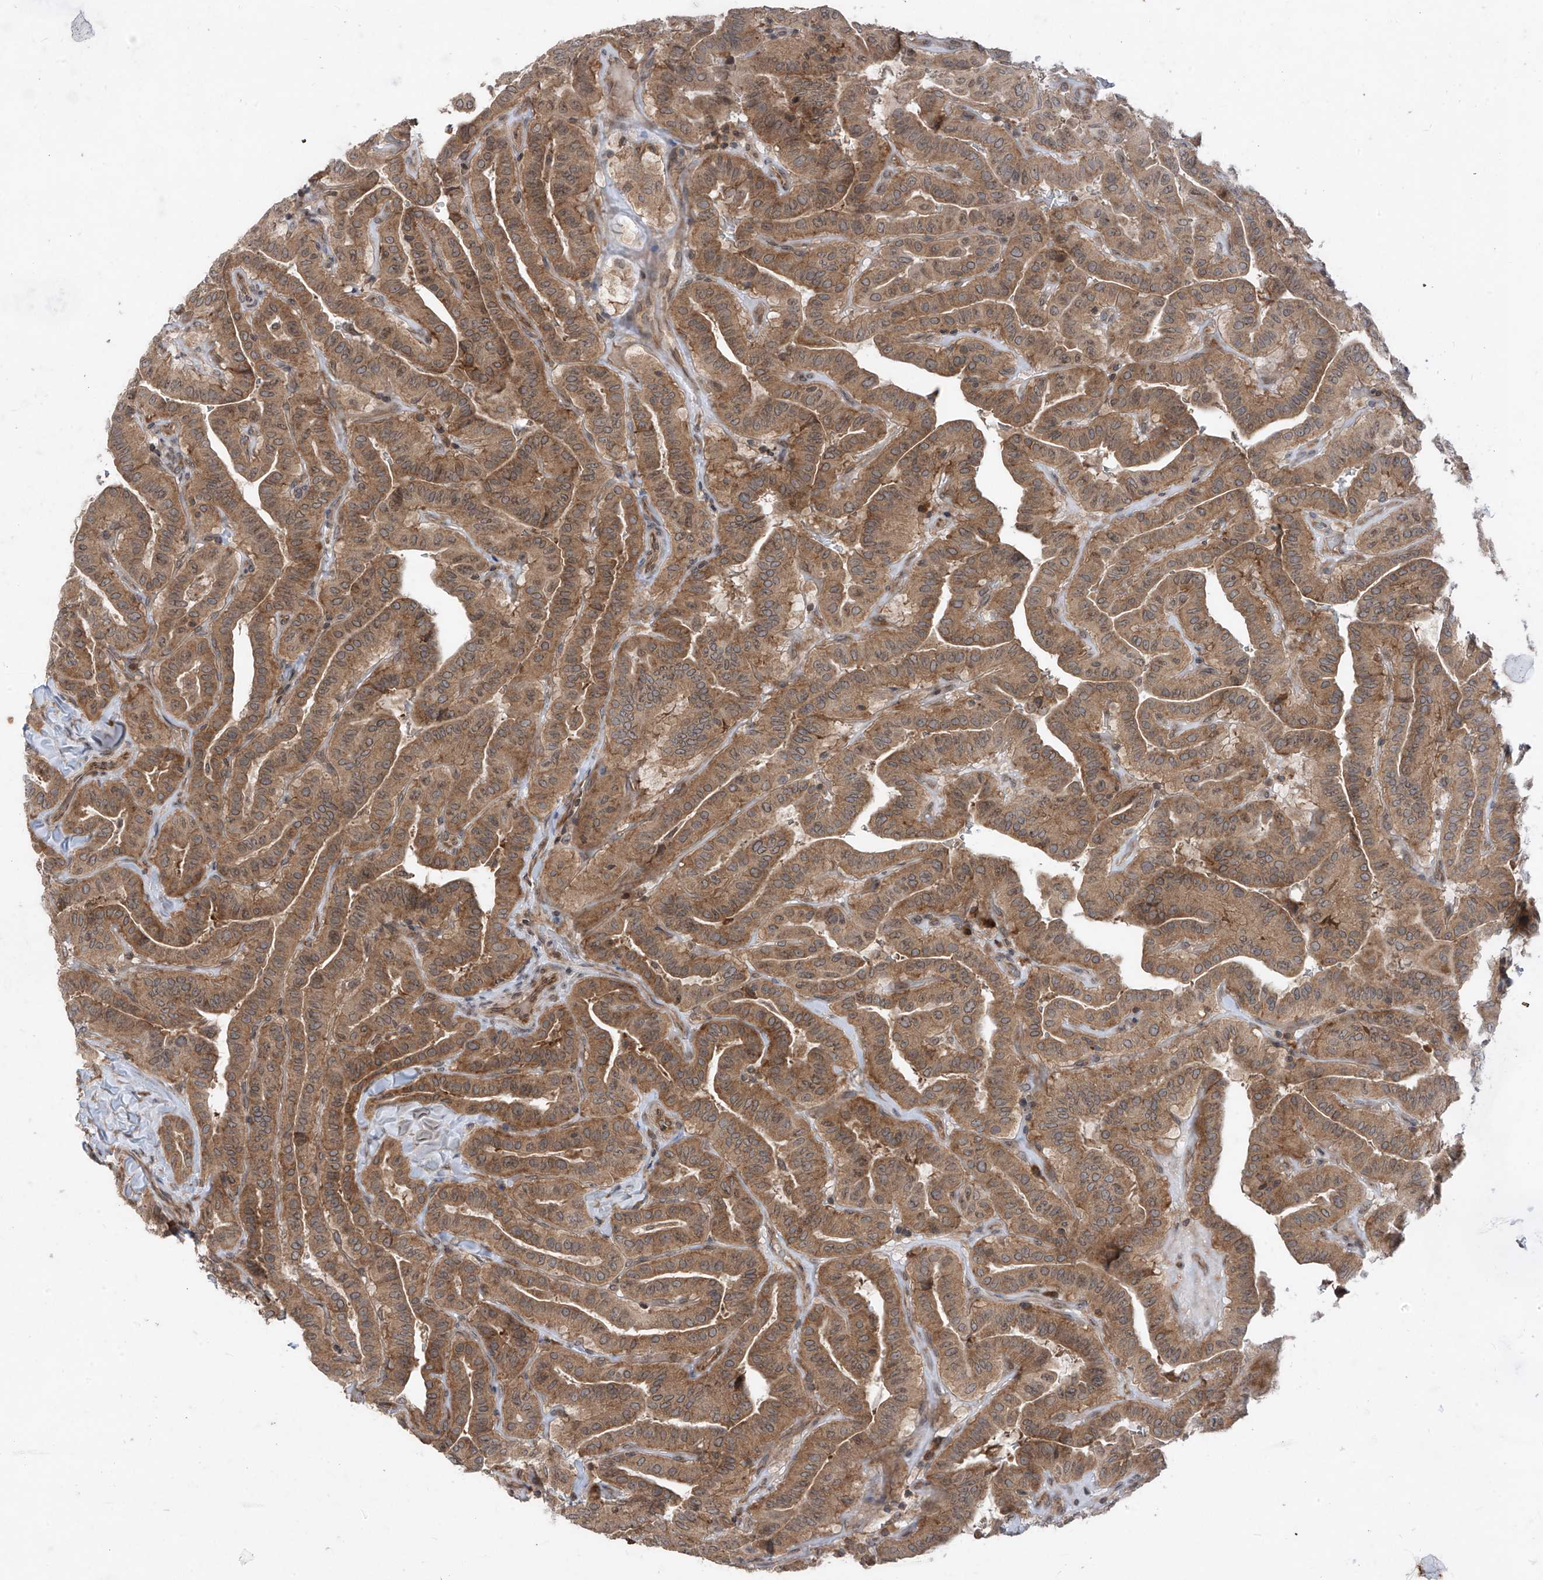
{"staining": {"intensity": "moderate", "quantity": ">75%", "location": "cytoplasmic/membranous"}, "tissue": "thyroid cancer", "cell_type": "Tumor cells", "image_type": "cancer", "snomed": [{"axis": "morphology", "description": "Papillary adenocarcinoma, NOS"}, {"axis": "topography", "description": "Thyroid gland"}], "caption": "Tumor cells exhibit medium levels of moderate cytoplasmic/membranous positivity in about >75% of cells in thyroid cancer.", "gene": "RPL34", "patient": {"sex": "male", "age": 77}}